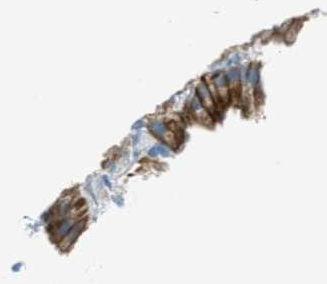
{"staining": {"intensity": "strong", "quantity": ">75%", "location": "cytoplasmic/membranous"}, "tissue": "gallbladder", "cell_type": "Glandular cells", "image_type": "normal", "snomed": [{"axis": "morphology", "description": "Normal tissue, NOS"}, {"axis": "topography", "description": "Gallbladder"}], "caption": "Brown immunohistochemical staining in normal human gallbladder reveals strong cytoplasmic/membranous expression in approximately >75% of glandular cells. (DAB = brown stain, brightfield microscopy at high magnification).", "gene": "KLHL8", "patient": {"sex": "male", "age": 54}}